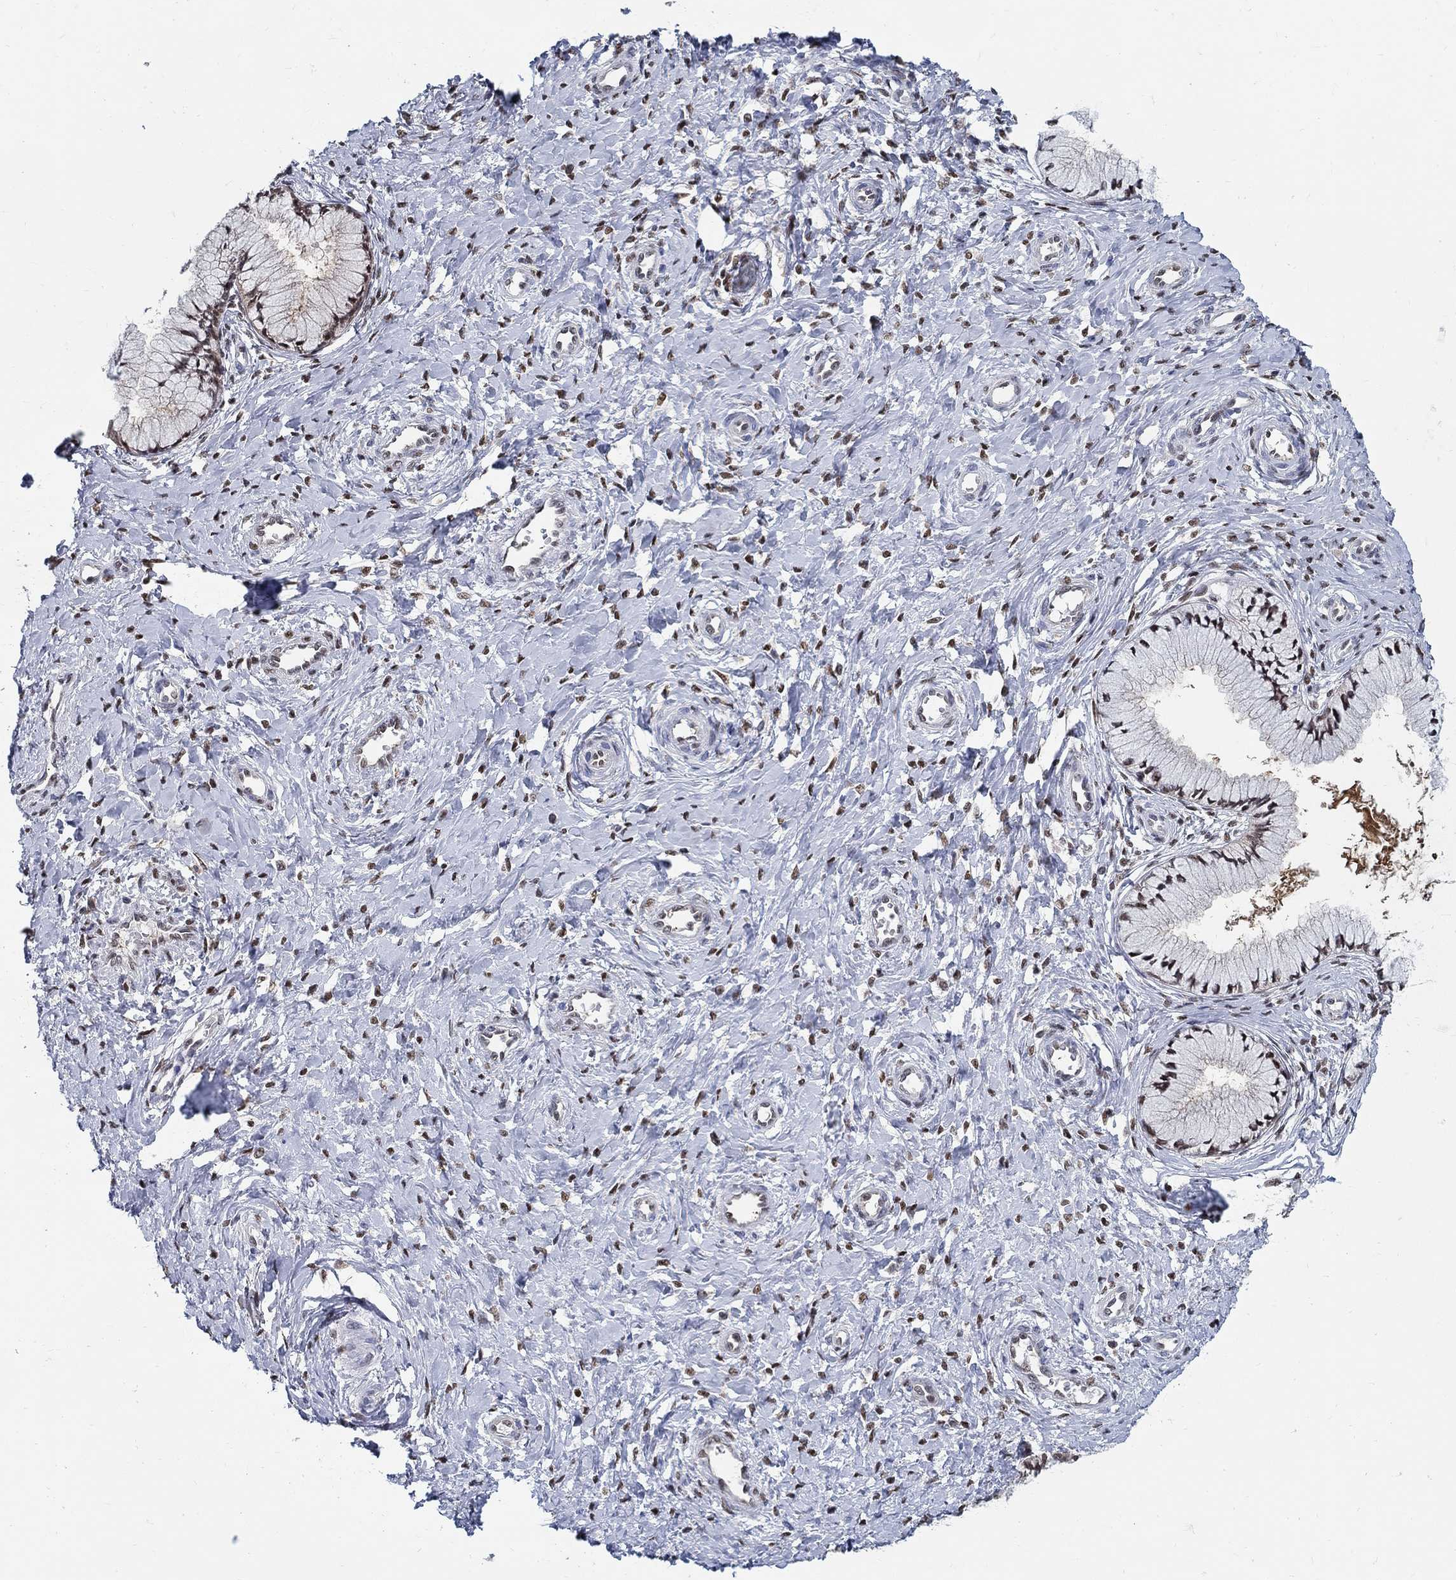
{"staining": {"intensity": "negative", "quantity": "none", "location": "none"}, "tissue": "cervix", "cell_type": "Glandular cells", "image_type": "normal", "snomed": [{"axis": "morphology", "description": "Normal tissue, NOS"}, {"axis": "topography", "description": "Cervix"}], "caption": "This is a histopathology image of IHC staining of normal cervix, which shows no expression in glandular cells.", "gene": "ZNF594", "patient": {"sex": "female", "age": 37}}